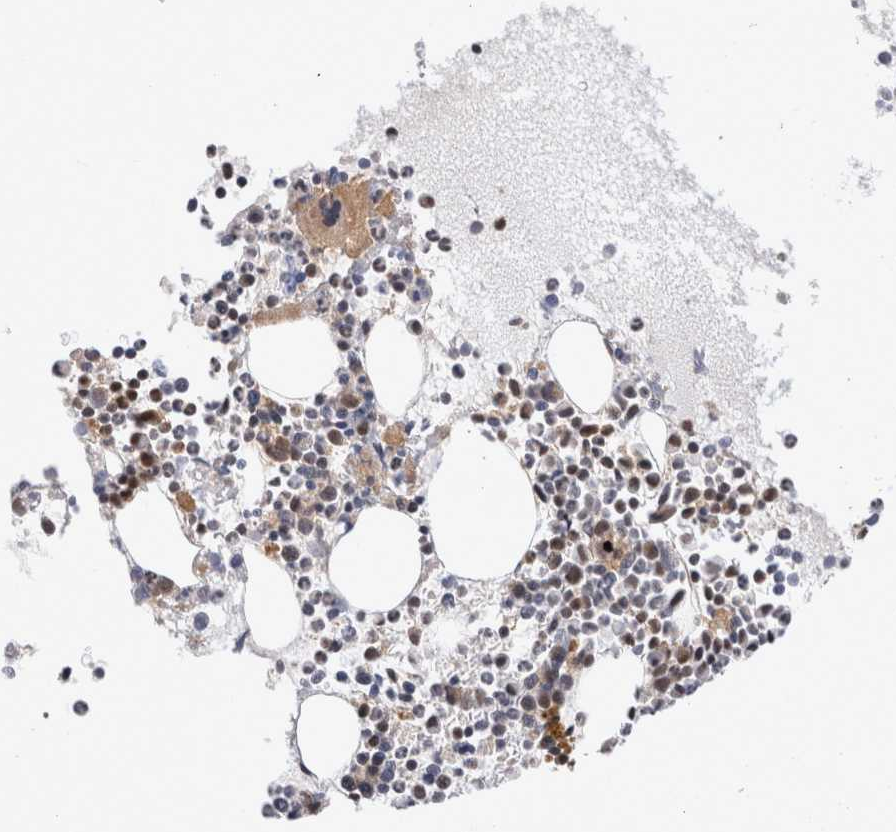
{"staining": {"intensity": "moderate", "quantity": "<25%", "location": "cytoplasmic/membranous,nuclear"}, "tissue": "bone marrow", "cell_type": "Hematopoietic cells", "image_type": "normal", "snomed": [{"axis": "morphology", "description": "Normal tissue, NOS"}, {"axis": "morphology", "description": "Inflammation, NOS"}, {"axis": "topography", "description": "Bone marrow"}], "caption": "The histopathology image shows staining of unremarkable bone marrow, revealing moderate cytoplasmic/membranous,nuclear protein staining (brown color) within hematopoietic cells. (brown staining indicates protein expression, while blue staining denotes nuclei).", "gene": "HTT", "patient": {"sex": "male", "age": 46}}